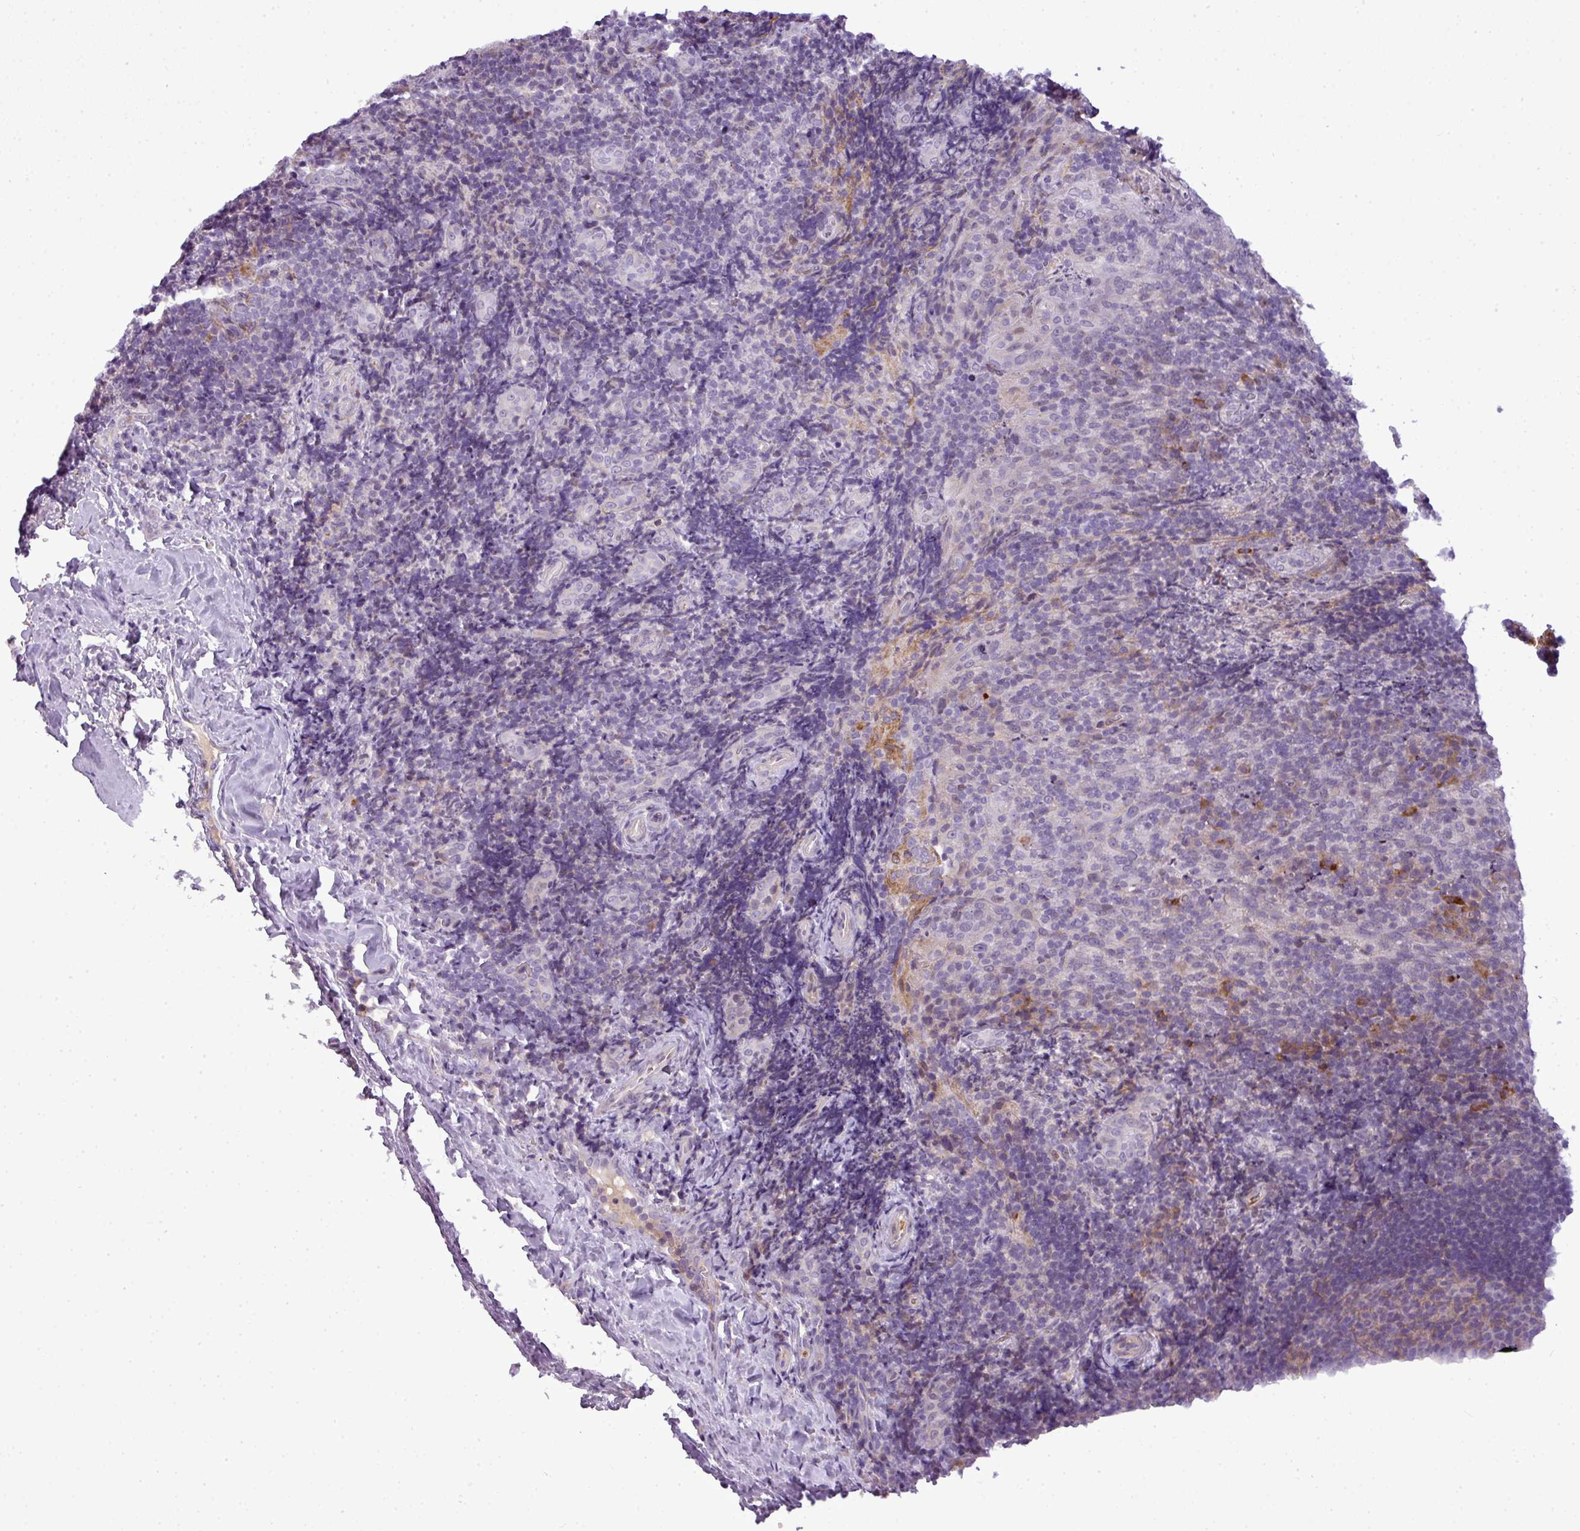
{"staining": {"intensity": "negative", "quantity": "none", "location": "none"}, "tissue": "tonsil", "cell_type": "Germinal center cells", "image_type": "normal", "snomed": [{"axis": "morphology", "description": "Normal tissue, NOS"}, {"axis": "topography", "description": "Tonsil"}], "caption": "Germinal center cells show no significant staining in normal tonsil. (DAB (3,3'-diaminobenzidine) immunohistochemistry visualized using brightfield microscopy, high magnification).", "gene": "C4A", "patient": {"sex": "male", "age": 17}}